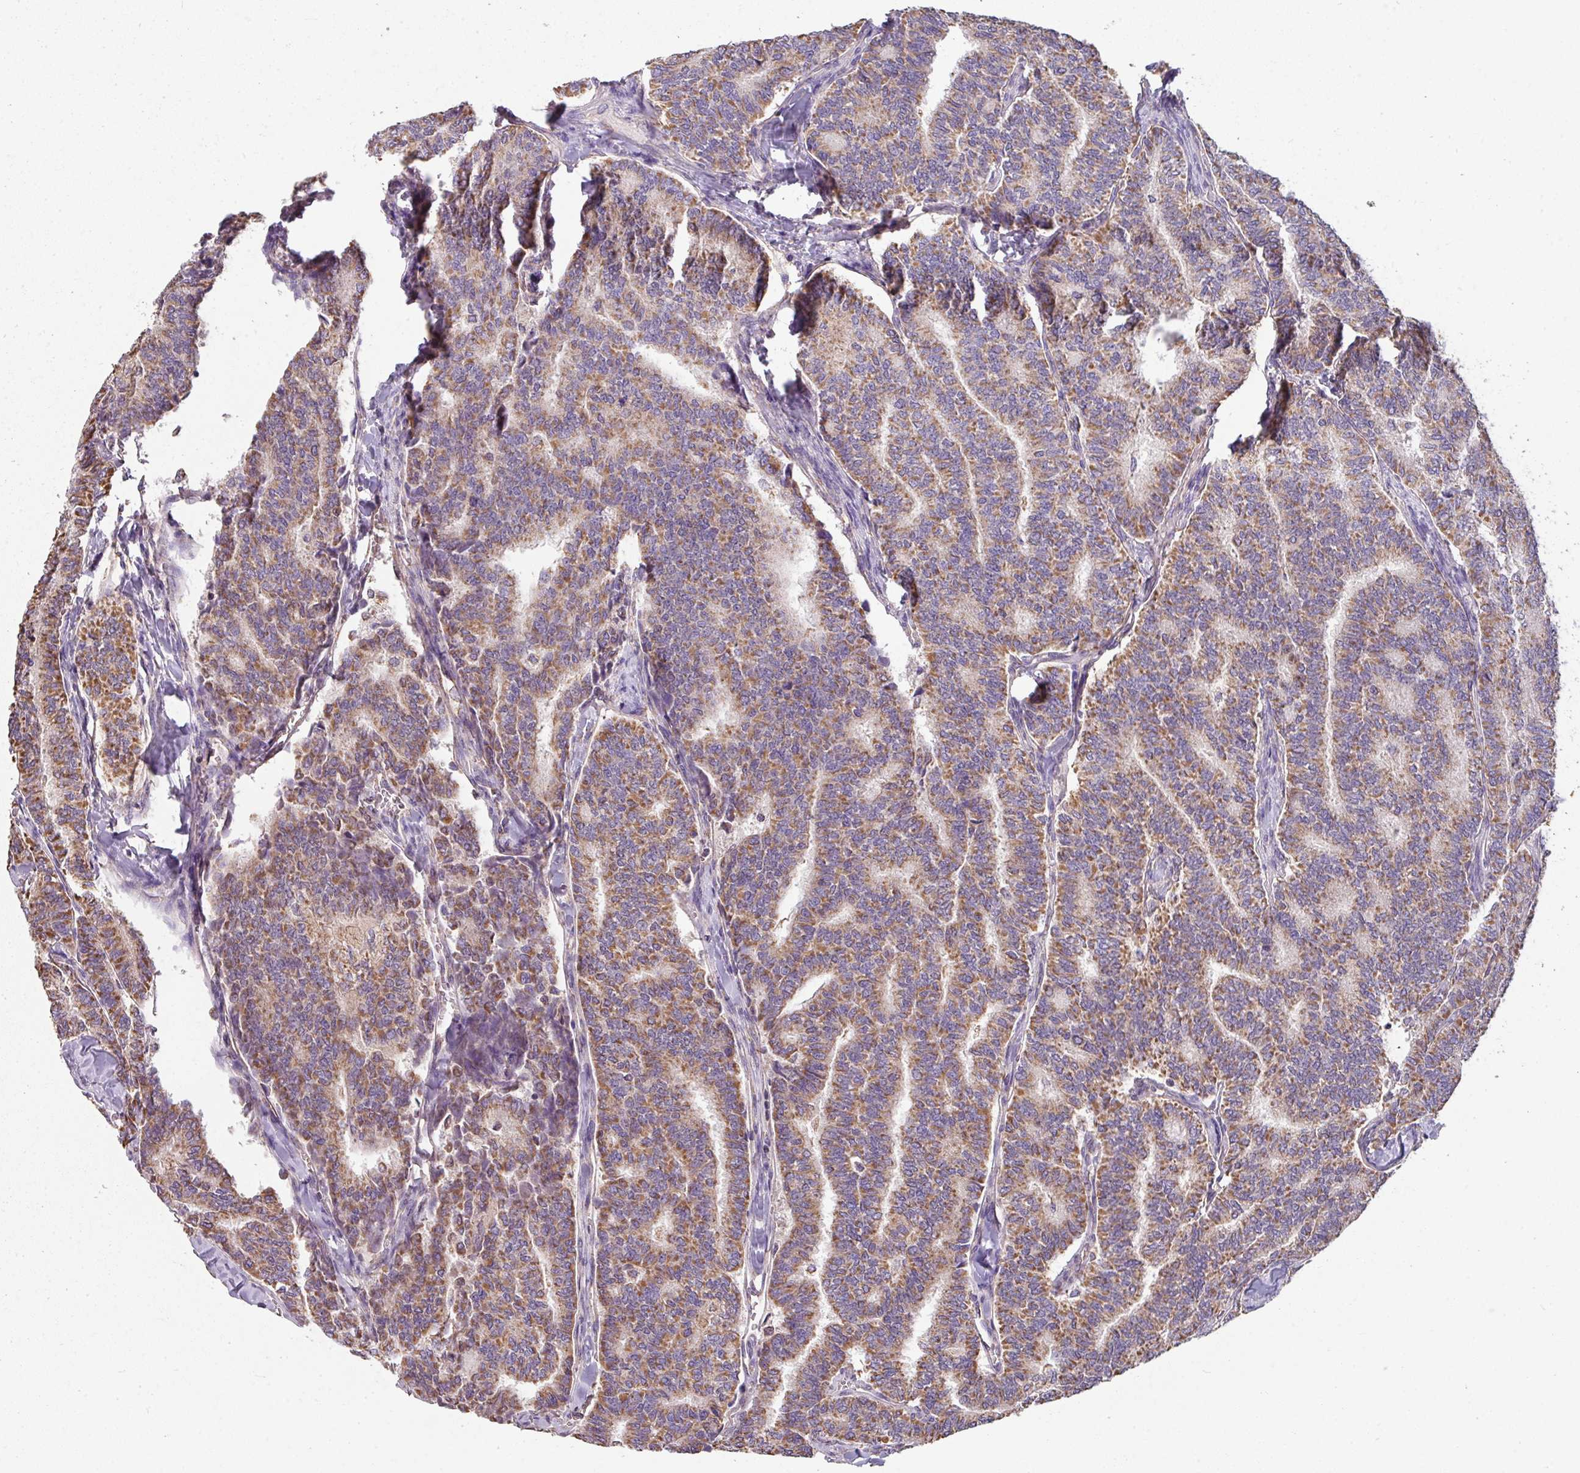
{"staining": {"intensity": "moderate", "quantity": ">75%", "location": "cytoplasmic/membranous"}, "tissue": "thyroid cancer", "cell_type": "Tumor cells", "image_type": "cancer", "snomed": [{"axis": "morphology", "description": "Papillary adenocarcinoma, NOS"}, {"axis": "topography", "description": "Thyroid gland"}], "caption": "Moderate cytoplasmic/membranous expression is present in about >75% of tumor cells in thyroid papillary adenocarcinoma. The protein of interest is stained brown, and the nuclei are stained in blue (DAB (3,3'-diaminobenzidine) IHC with brightfield microscopy, high magnification).", "gene": "PALS2", "patient": {"sex": "female", "age": 35}}